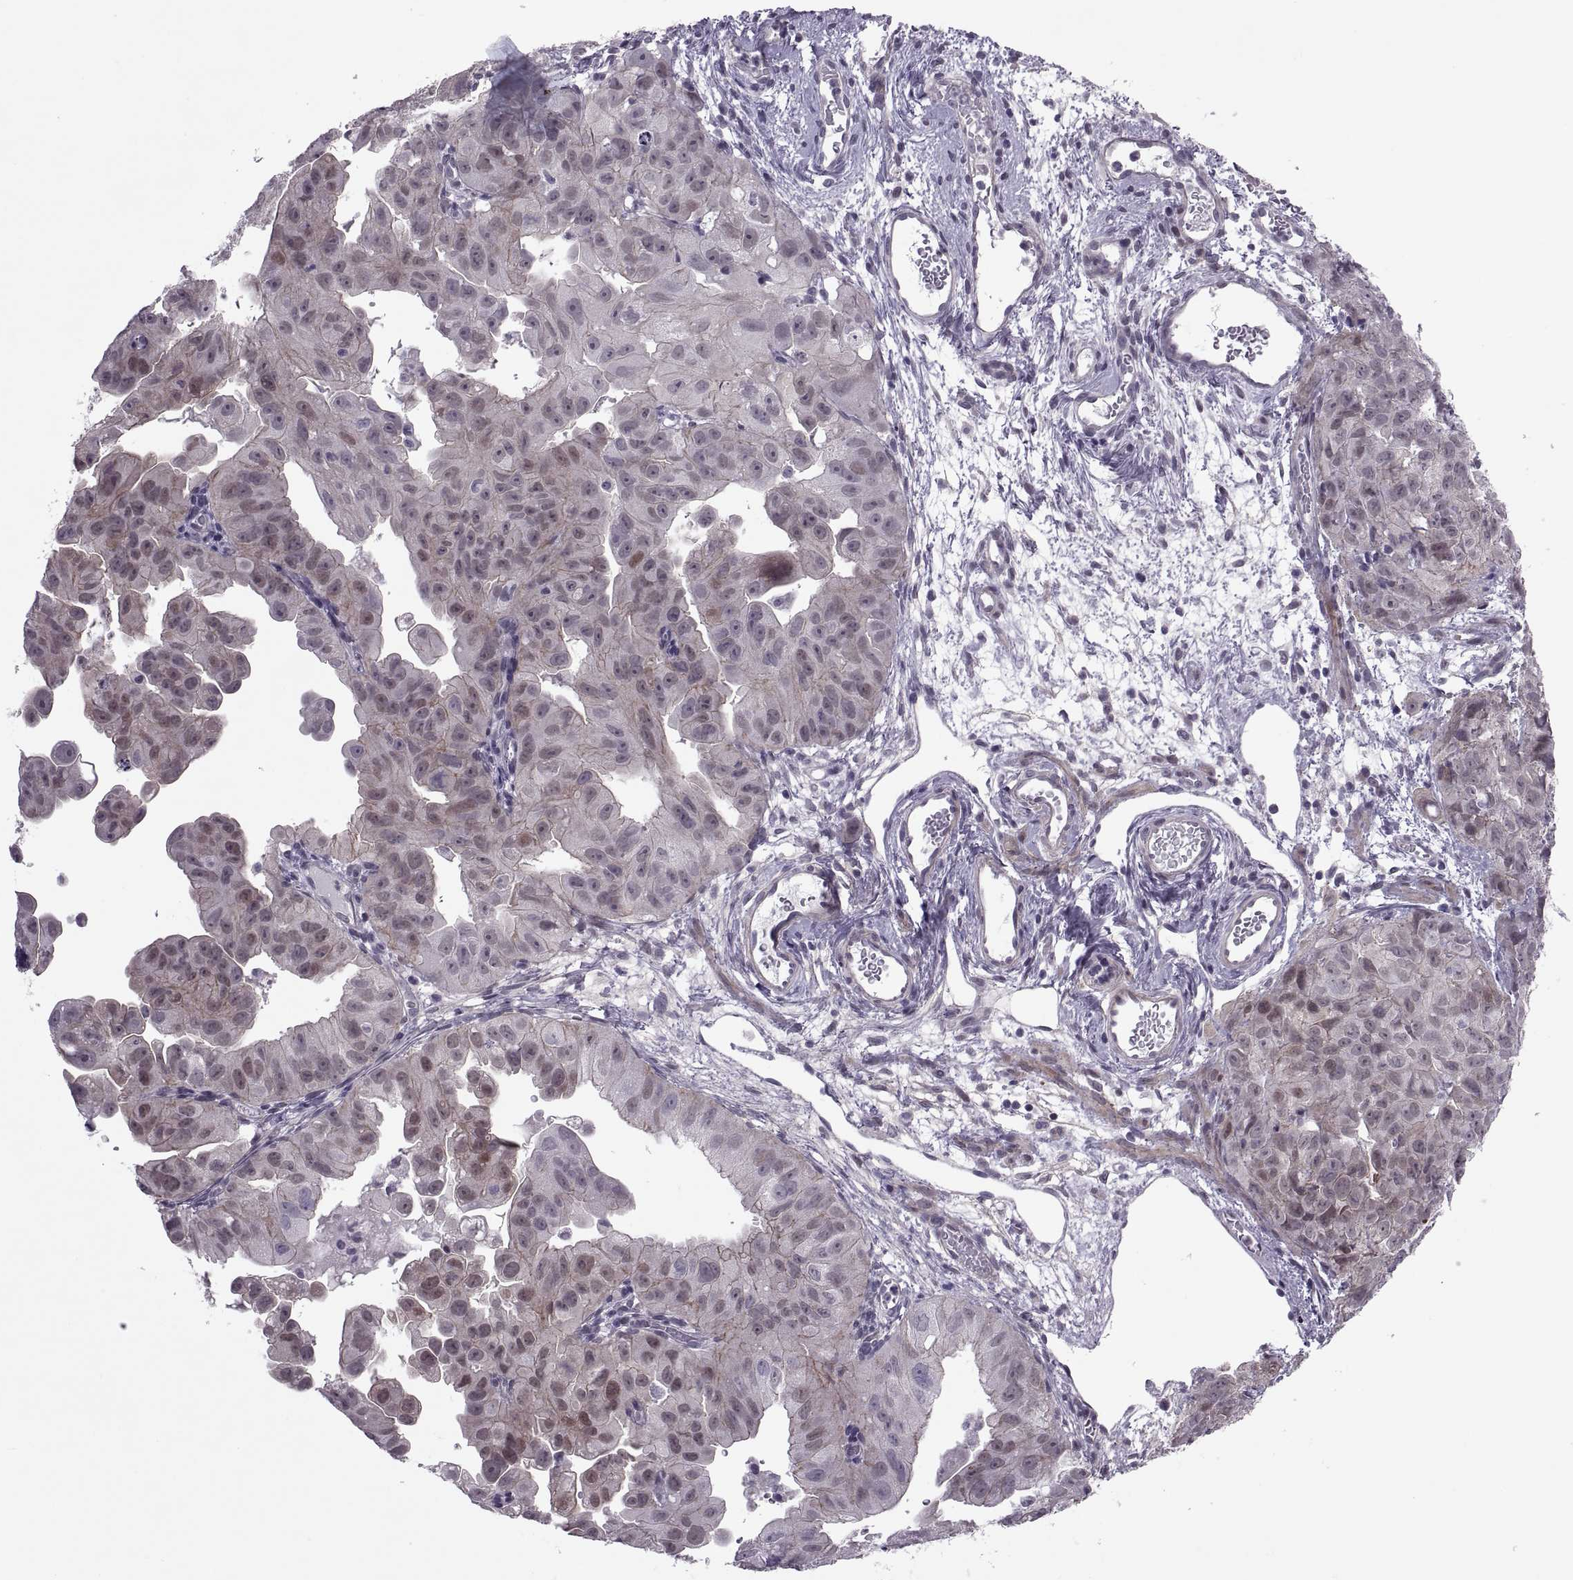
{"staining": {"intensity": "weak", "quantity": "25%-75%", "location": "cytoplasmic/membranous"}, "tissue": "ovarian cancer", "cell_type": "Tumor cells", "image_type": "cancer", "snomed": [{"axis": "morphology", "description": "Carcinoma, endometroid"}, {"axis": "topography", "description": "Ovary"}], "caption": "Immunohistochemistry (IHC) image of human ovarian endometroid carcinoma stained for a protein (brown), which exhibits low levels of weak cytoplasmic/membranous staining in about 25%-75% of tumor cells.", "gene": "ODF3", "patient": {"sex": "female", "age": 85}}